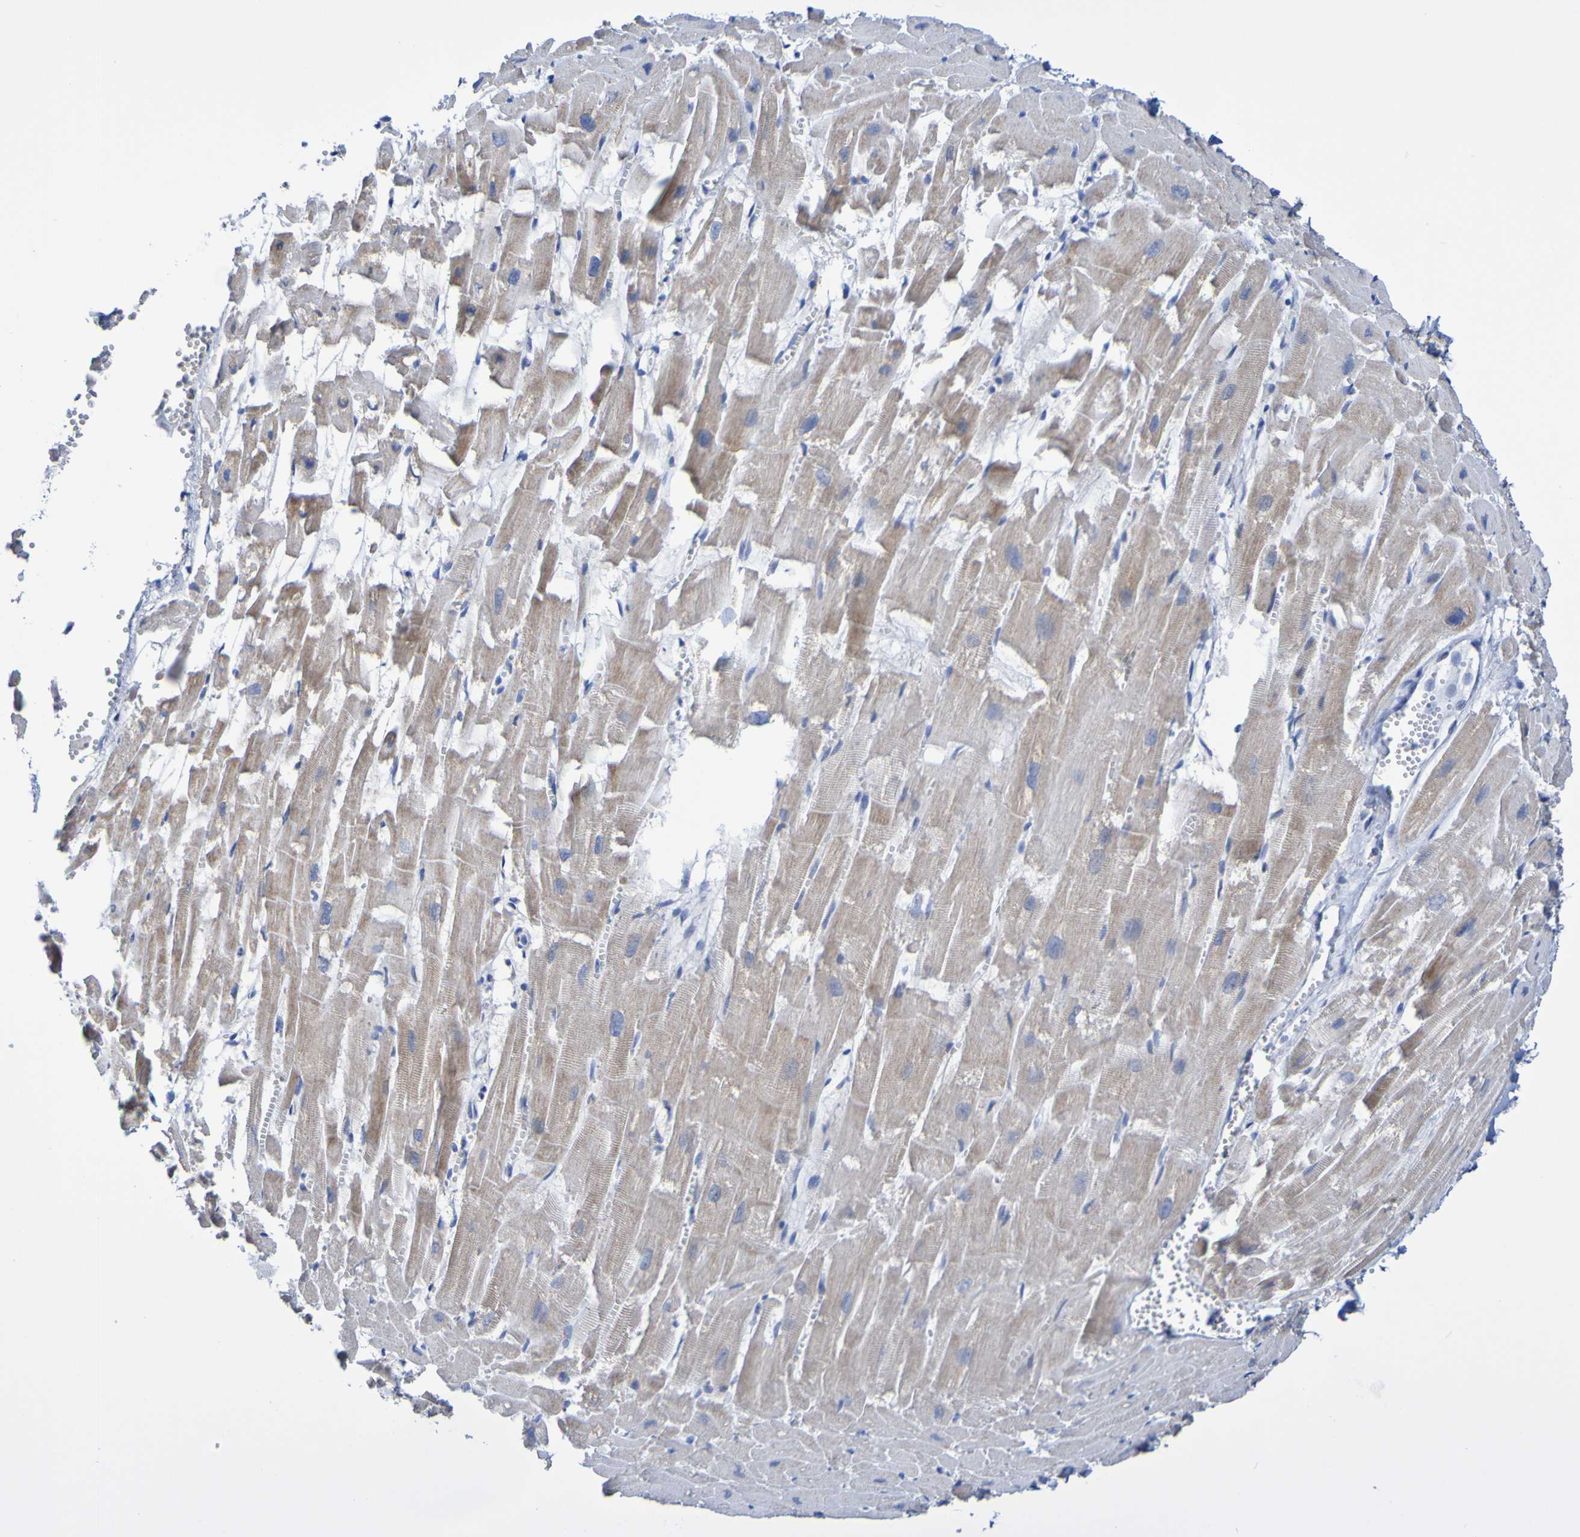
{"staining": {"intensity": "moderate", "quantity": ">75%", "location": "cytoplasmic/membranous"}, "tissue": "heart muscle", "cell_type": "Cardiomyocytes", "image_type": "normal", "snomed": [{"axis": "morphology", "description": "Normal tissue, NOS"}, {"axis": "topography", "description": "Heart"}], "caption": "This is an image of immunohistochemistry staining of unremarkable heart muscle, which shows moderate positivity in the cytoplasmic/membranous of cardiomyocytes.", "gene": "ATIC", "patient": {"sex": "female", "age": 19}}